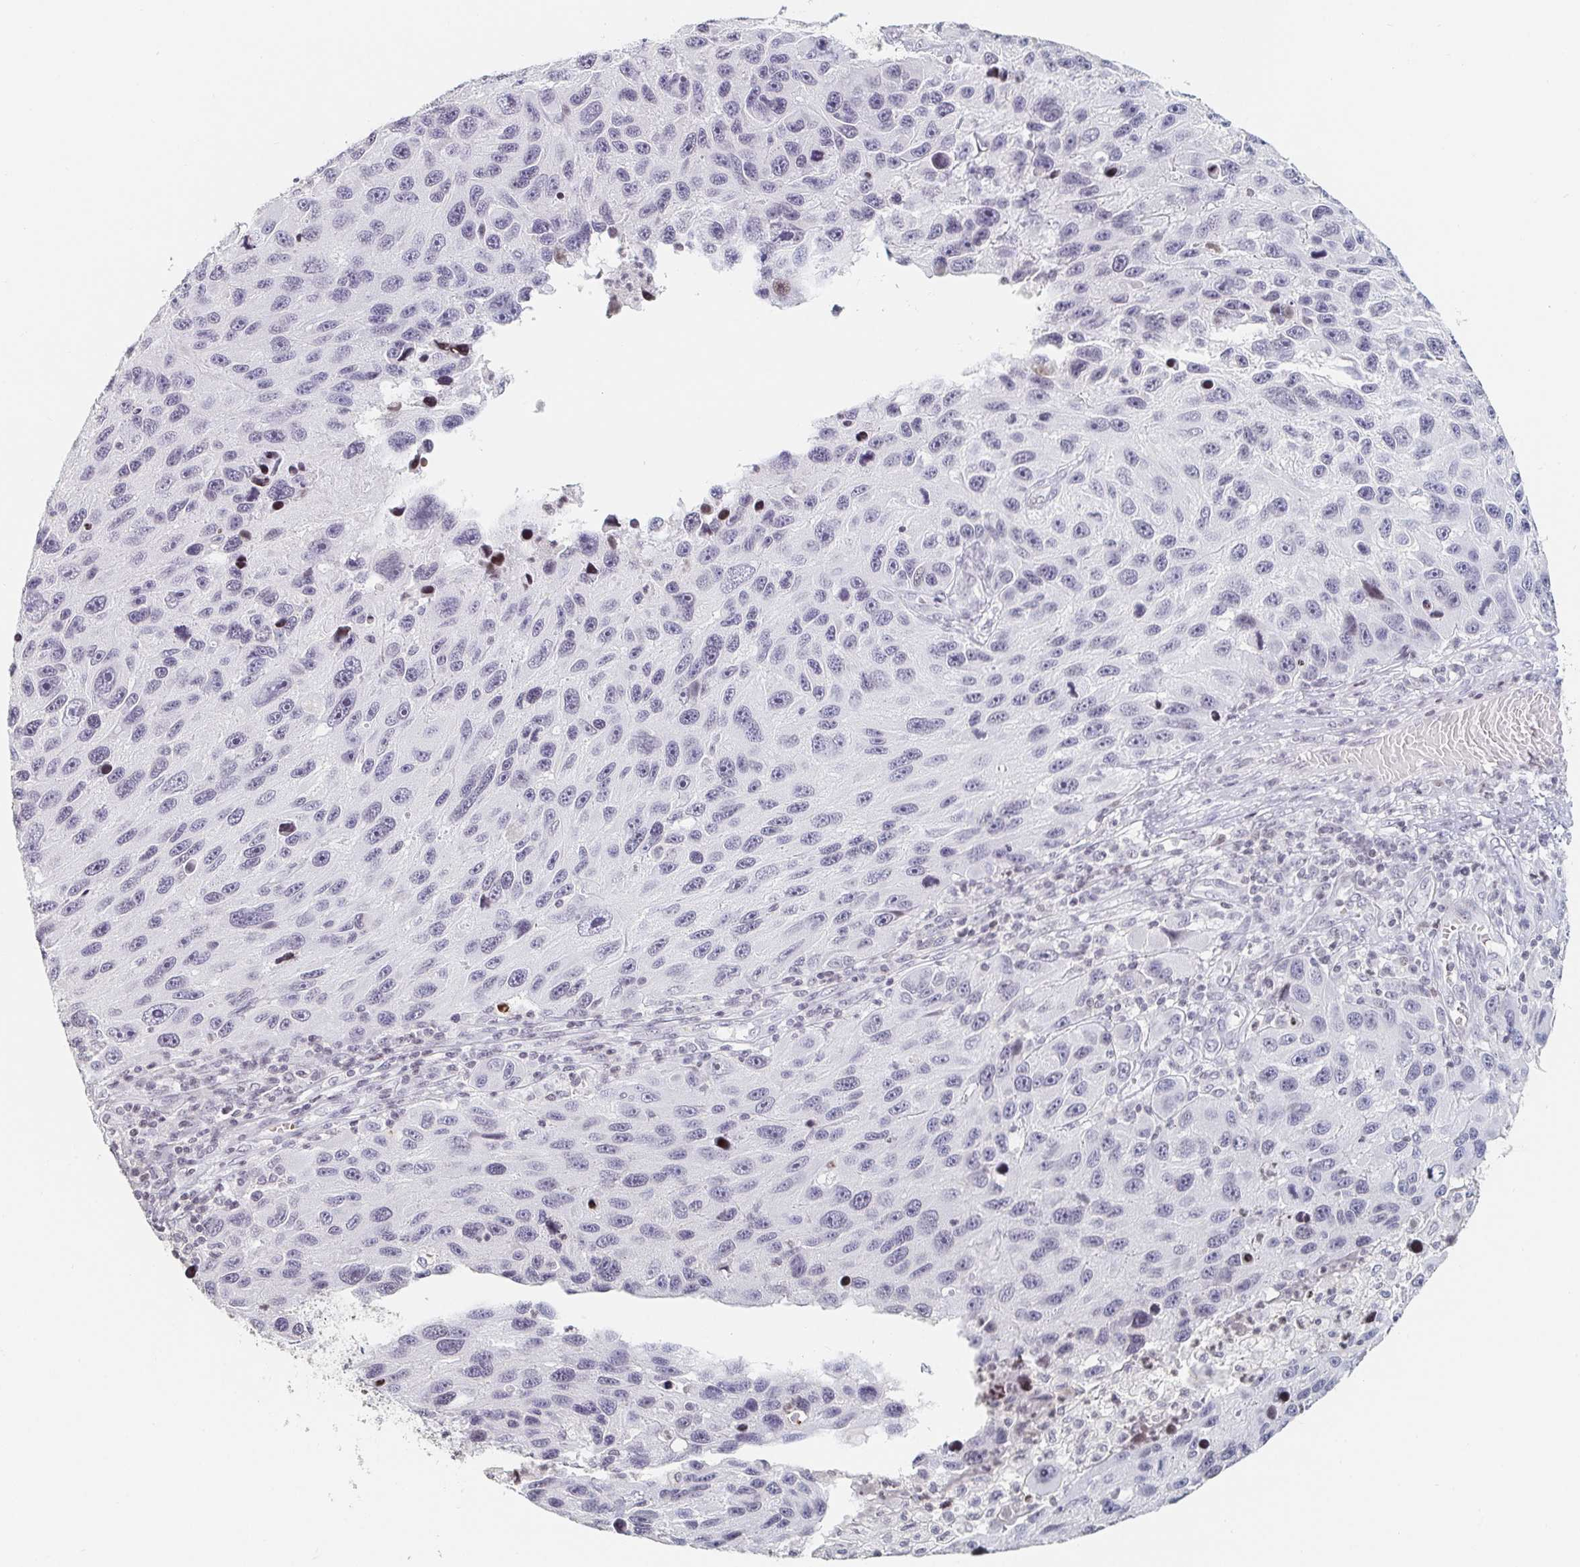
{"staining": {"intensity": "negative", "quantity": "none", "location": "none"}, "tissue": "melanoma", "cell_type": "Tumor cells", "image_type": "cancer", "snomed": [{"axis": "morphology", "description": "Malignant melanoma, NOS"}, {"axis": "topography", "description": "Skin"}], "caption": "Melanoma was stained to show a protein in brown. There is no significant expression in tumor cells. (IHC, brightfield microscopy, high magnification).", "gene": "NME9", "patient": {"sex": "male", "age": 53}}